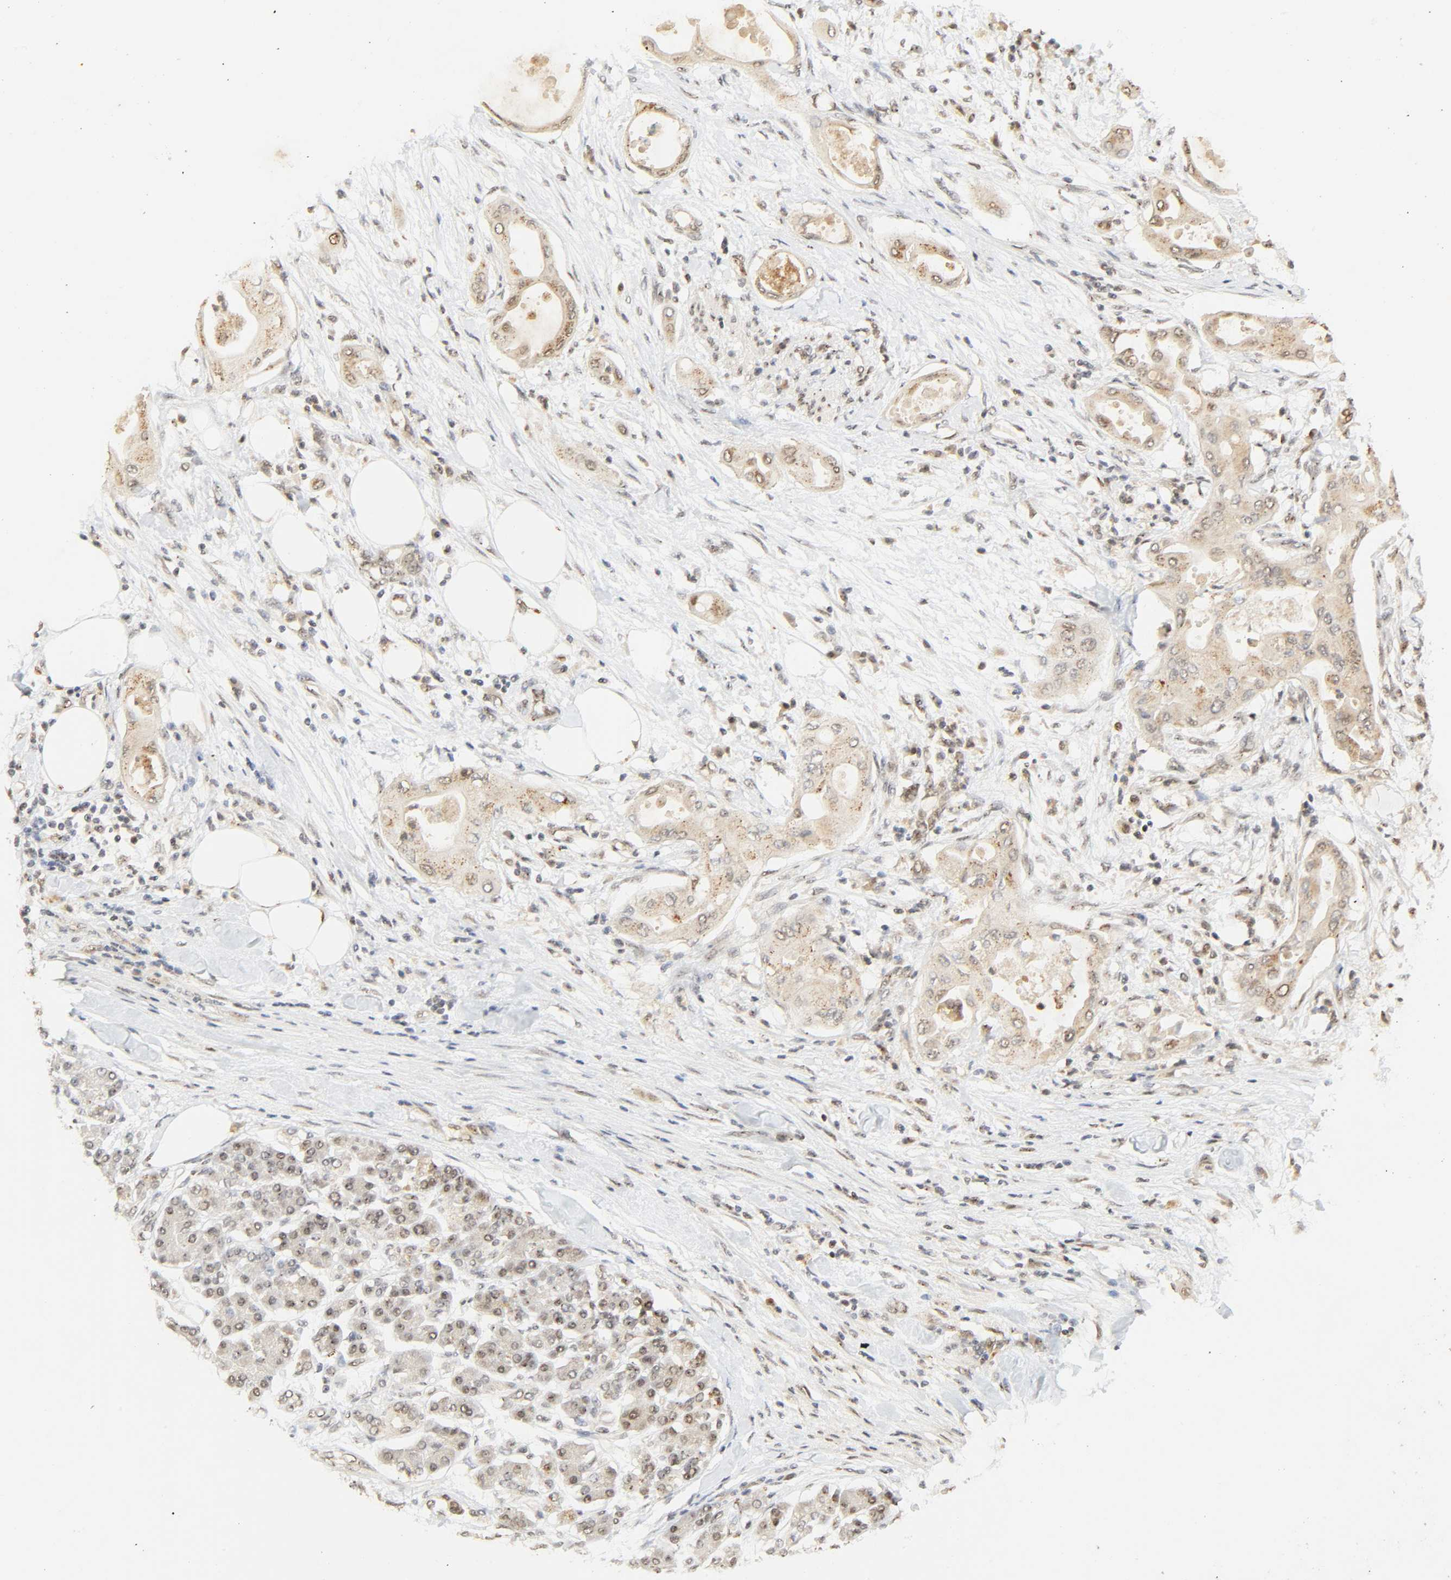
{"staining": {"intensity": "moderate", "quantity": "25%-75%", "location": "nuclear"}, "tissue": "pancreatic cancer", "cell_type": "Tumor cells", "image_type": "cancer", "snomed": [{"axis": "morphology", "description": "Adenocarcinoma, NOS"}, {"axis": "morphology", "description": "Adenocarcinoma, metastatic, NOS"}, {"axis": "topography", "description": "Lymph node"}, {"axis": "topography", "description": "Pancreas"}, {"axis": "topography", "description": "Duodenum"}], "caption": "The micrograph displays immunohistochemical staining of metastatic adenocarcinoma (pancreatic). There is moderate nuclear staining is identified in approximately 25%-75% of tumor cells.", "gene": "UBC", "patient": {"sex": "female", "age": 64}}